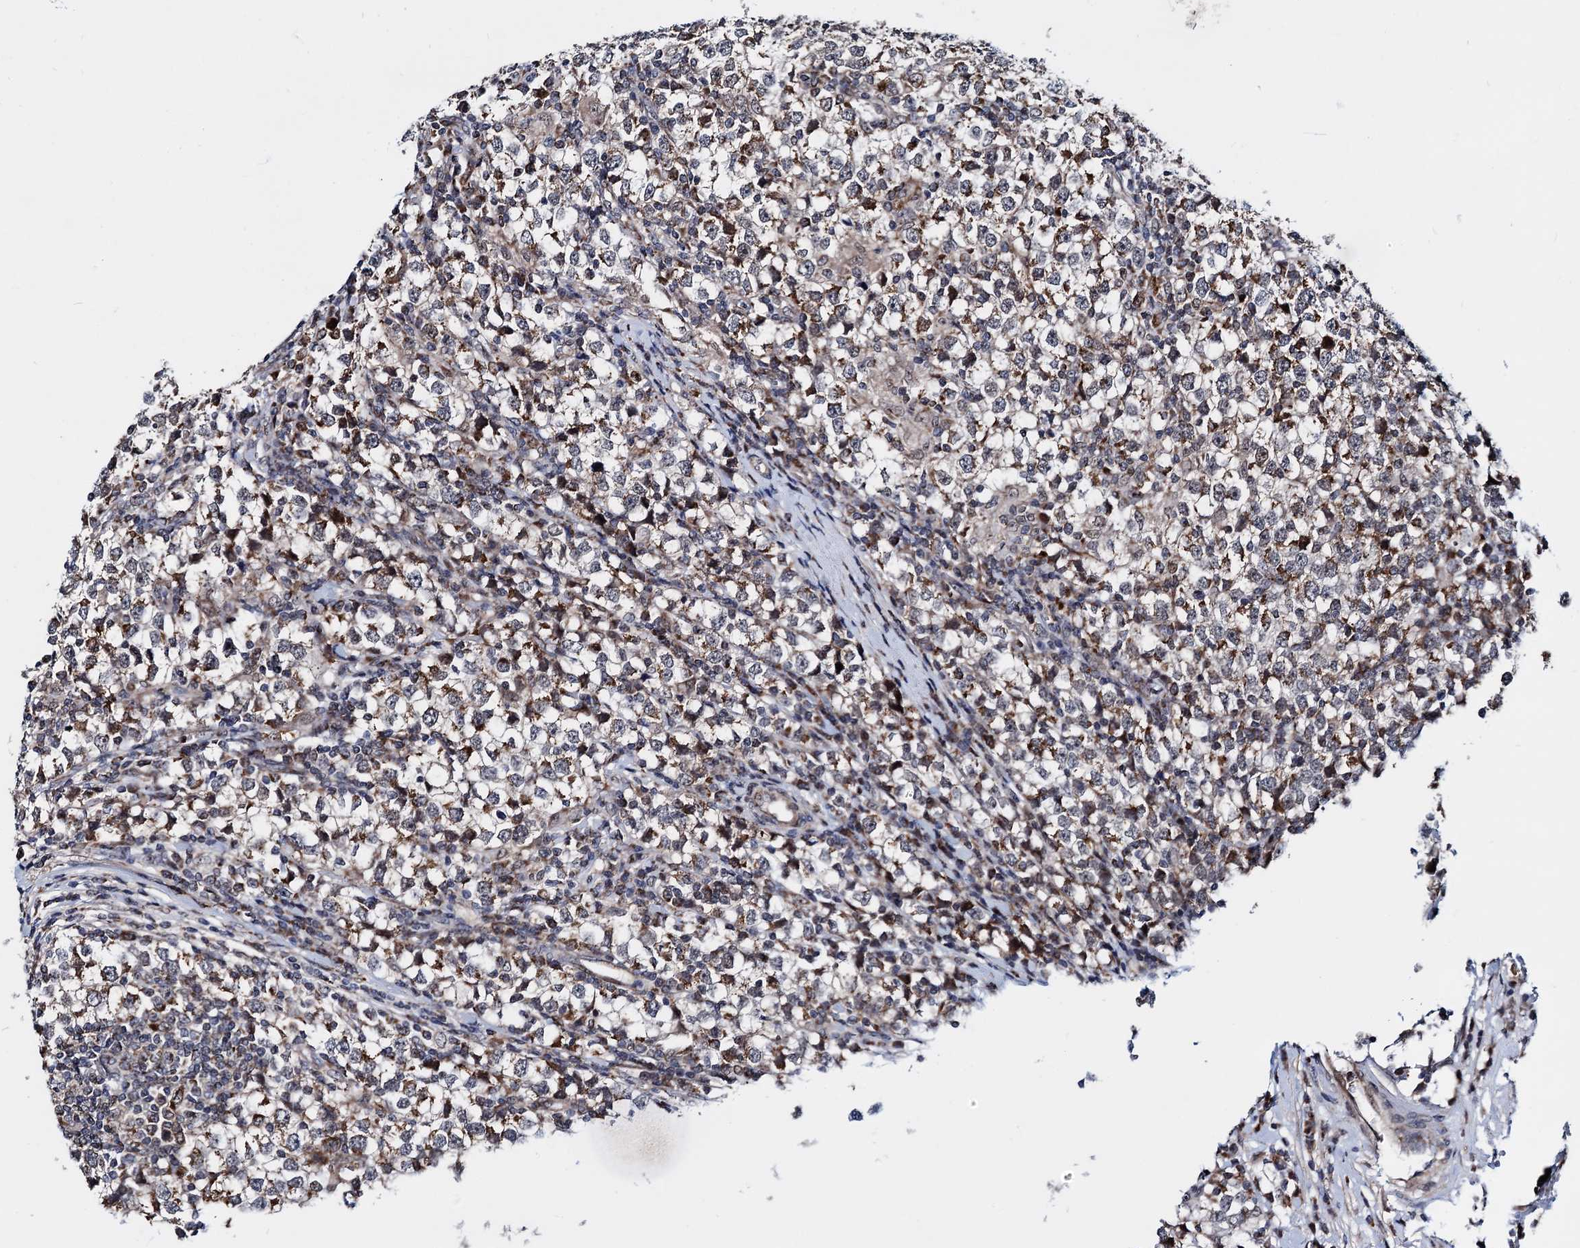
{"staining": {"intensity": "weak", "quantity": "25%-75%", "location": "cytoplasmic/membranous"}, "tissue": "testis cancer", "cell_type": "Tumor cells", "image_type": "cancer", "snomed": [{"axis": "morphology", "description": "Seminoma, NOS"}, {"axis": "topography", "description": "Testis"}], "caption": "Approximately 25%-75% of tumor cells in testis cancer demonstrate weak cytoplasmic/membranous protein positivity as visualized by brown immunohistochemical staining.", "gene": "COA4", "patient": {"sex": "male", "age": 65}}